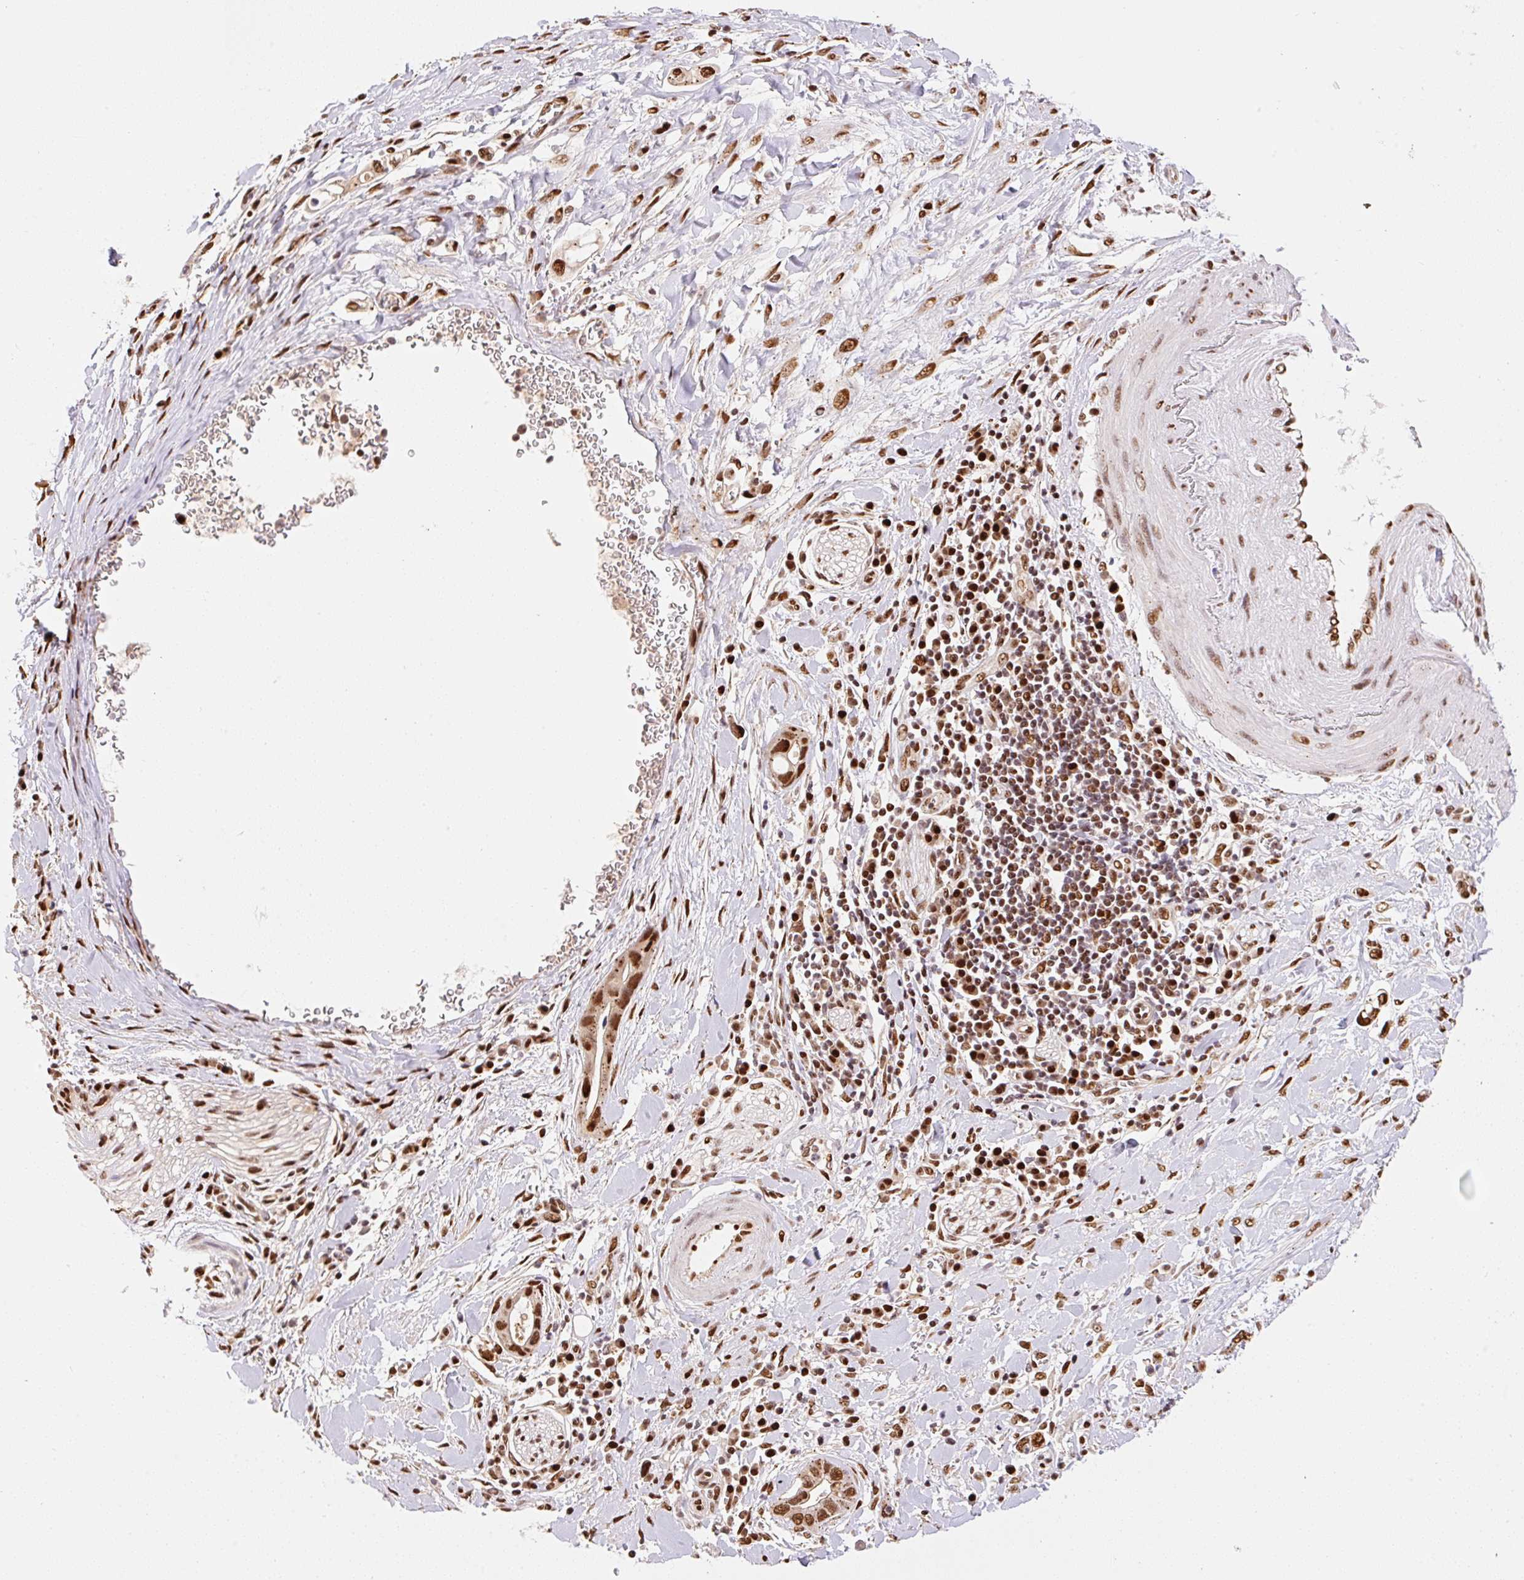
{"staining": {"intensity": "strong", "quantity": ">75%", "location": "nuclear"}, "tissue": "pancreatic cancer", "cell_type": "Tumor cells", "image_type": "cancer", "snomed": [{"axis": "morphology", "description": "Adenocarcinoma, NOS"}, {"axis": "topography", "description": "Pancreas"}], "caption": "An immunohistochemistry (IHC) image of neoplastic tissue is shown. Protein staining in brown shows strong nuclear positivity in pancreatic cancer within tumor cells.", "gene": "GPR139", "patient": {"sex": "male", "age": 75}}